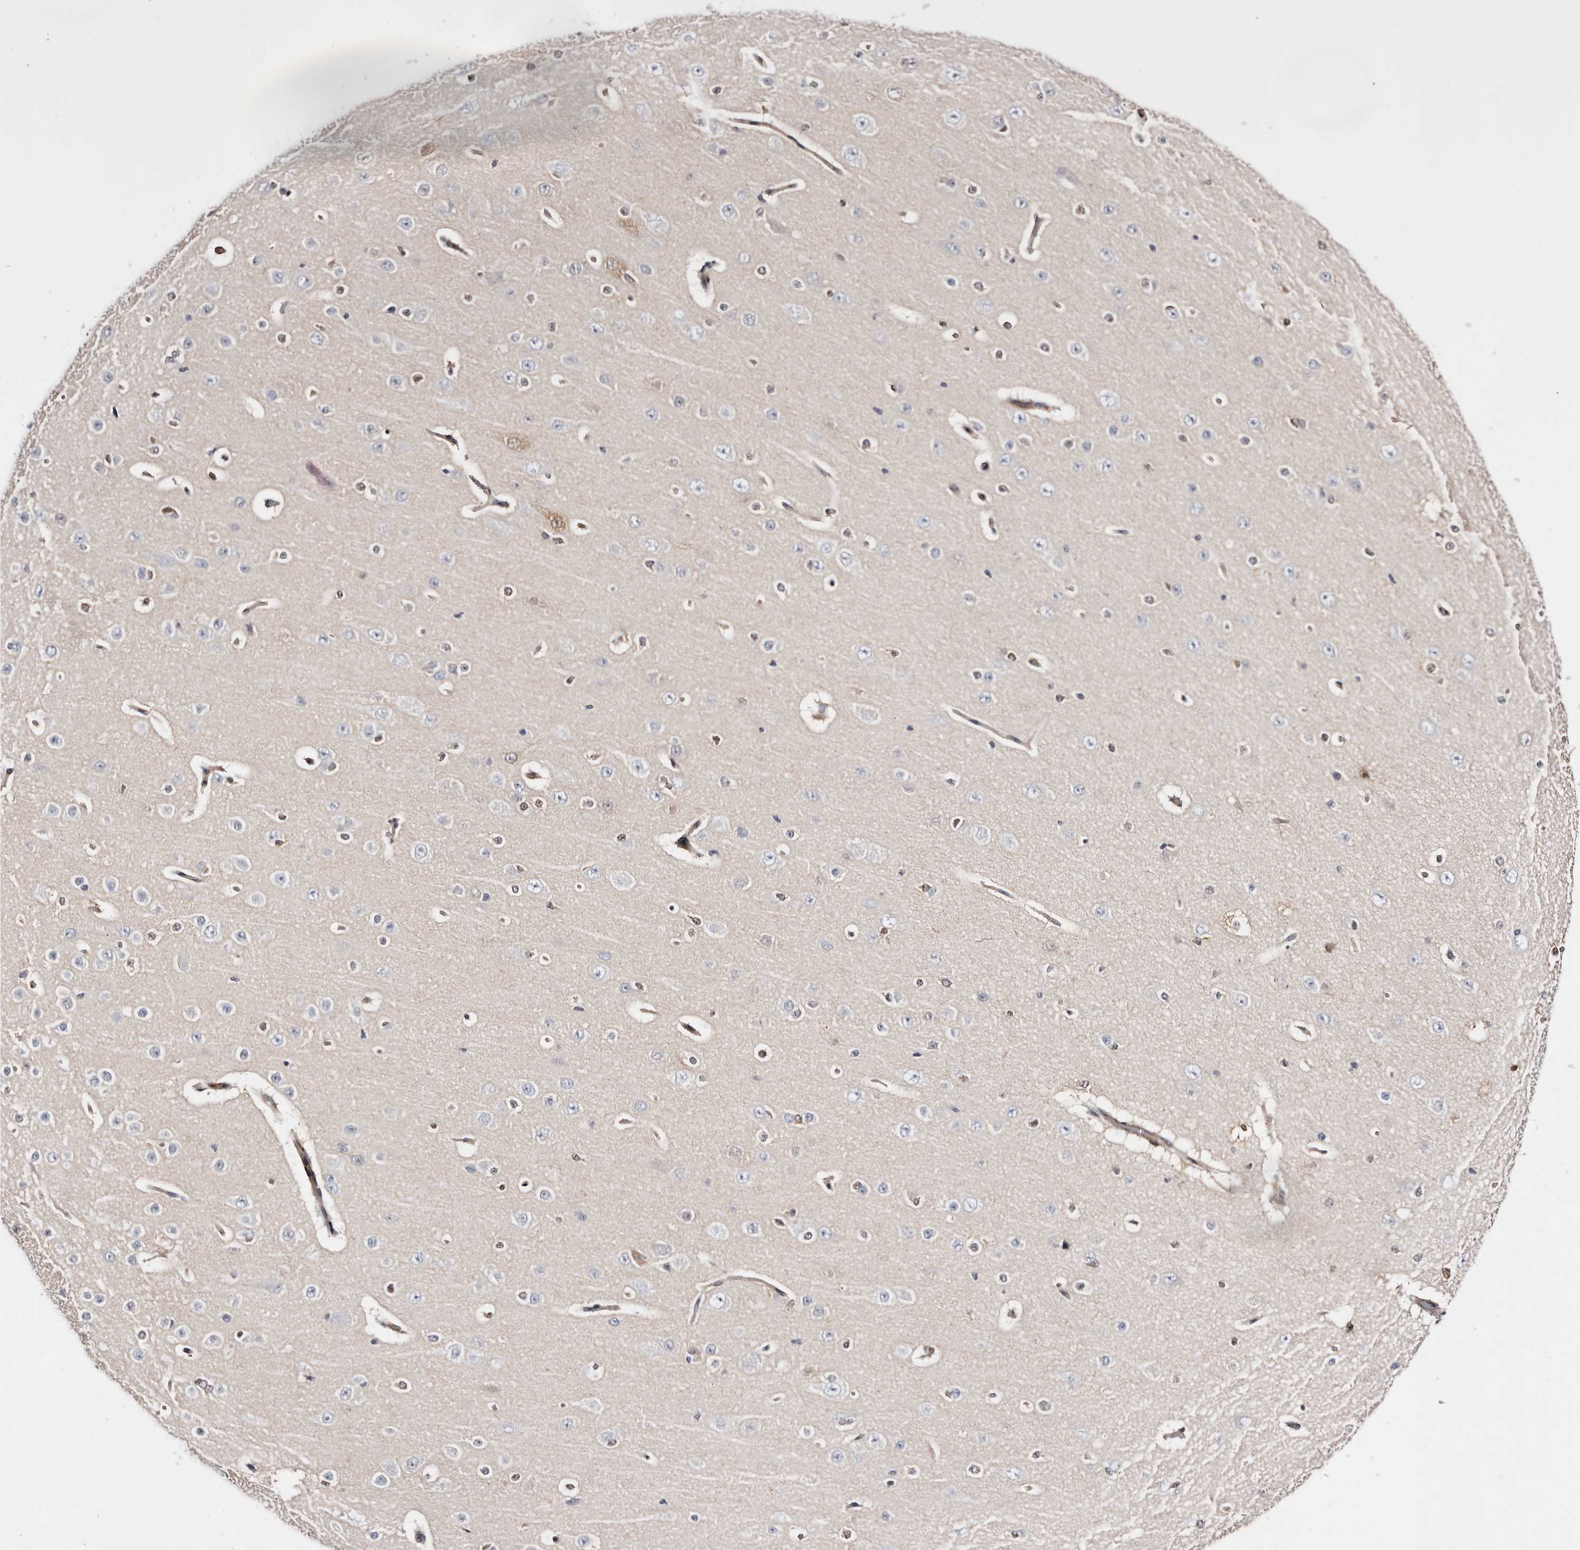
{"staining": {"intensity": "weak", "quantity": "25%-75%", "location": "cytoplasmic/membranous"}, "tissue": "cerebral cortex", "cell_type": "Endothelial cells", "image_type": "normal", "snomed": [{"axis": "morphology", "description": "Normal tissue, NOS"}, {"axis": "morphology", "description": "Developmental malformation"}, {"axis": "topography", "description": "Cerebral cortex"}], "caption": "Weak cytoplasmic/membranous positivity is appreciated in approximately 25%-75% of endothelial cells in unremarkable cerebral cortex.", "gene": "TP53I3", "patient": {"sex": "female", "age": 30}}